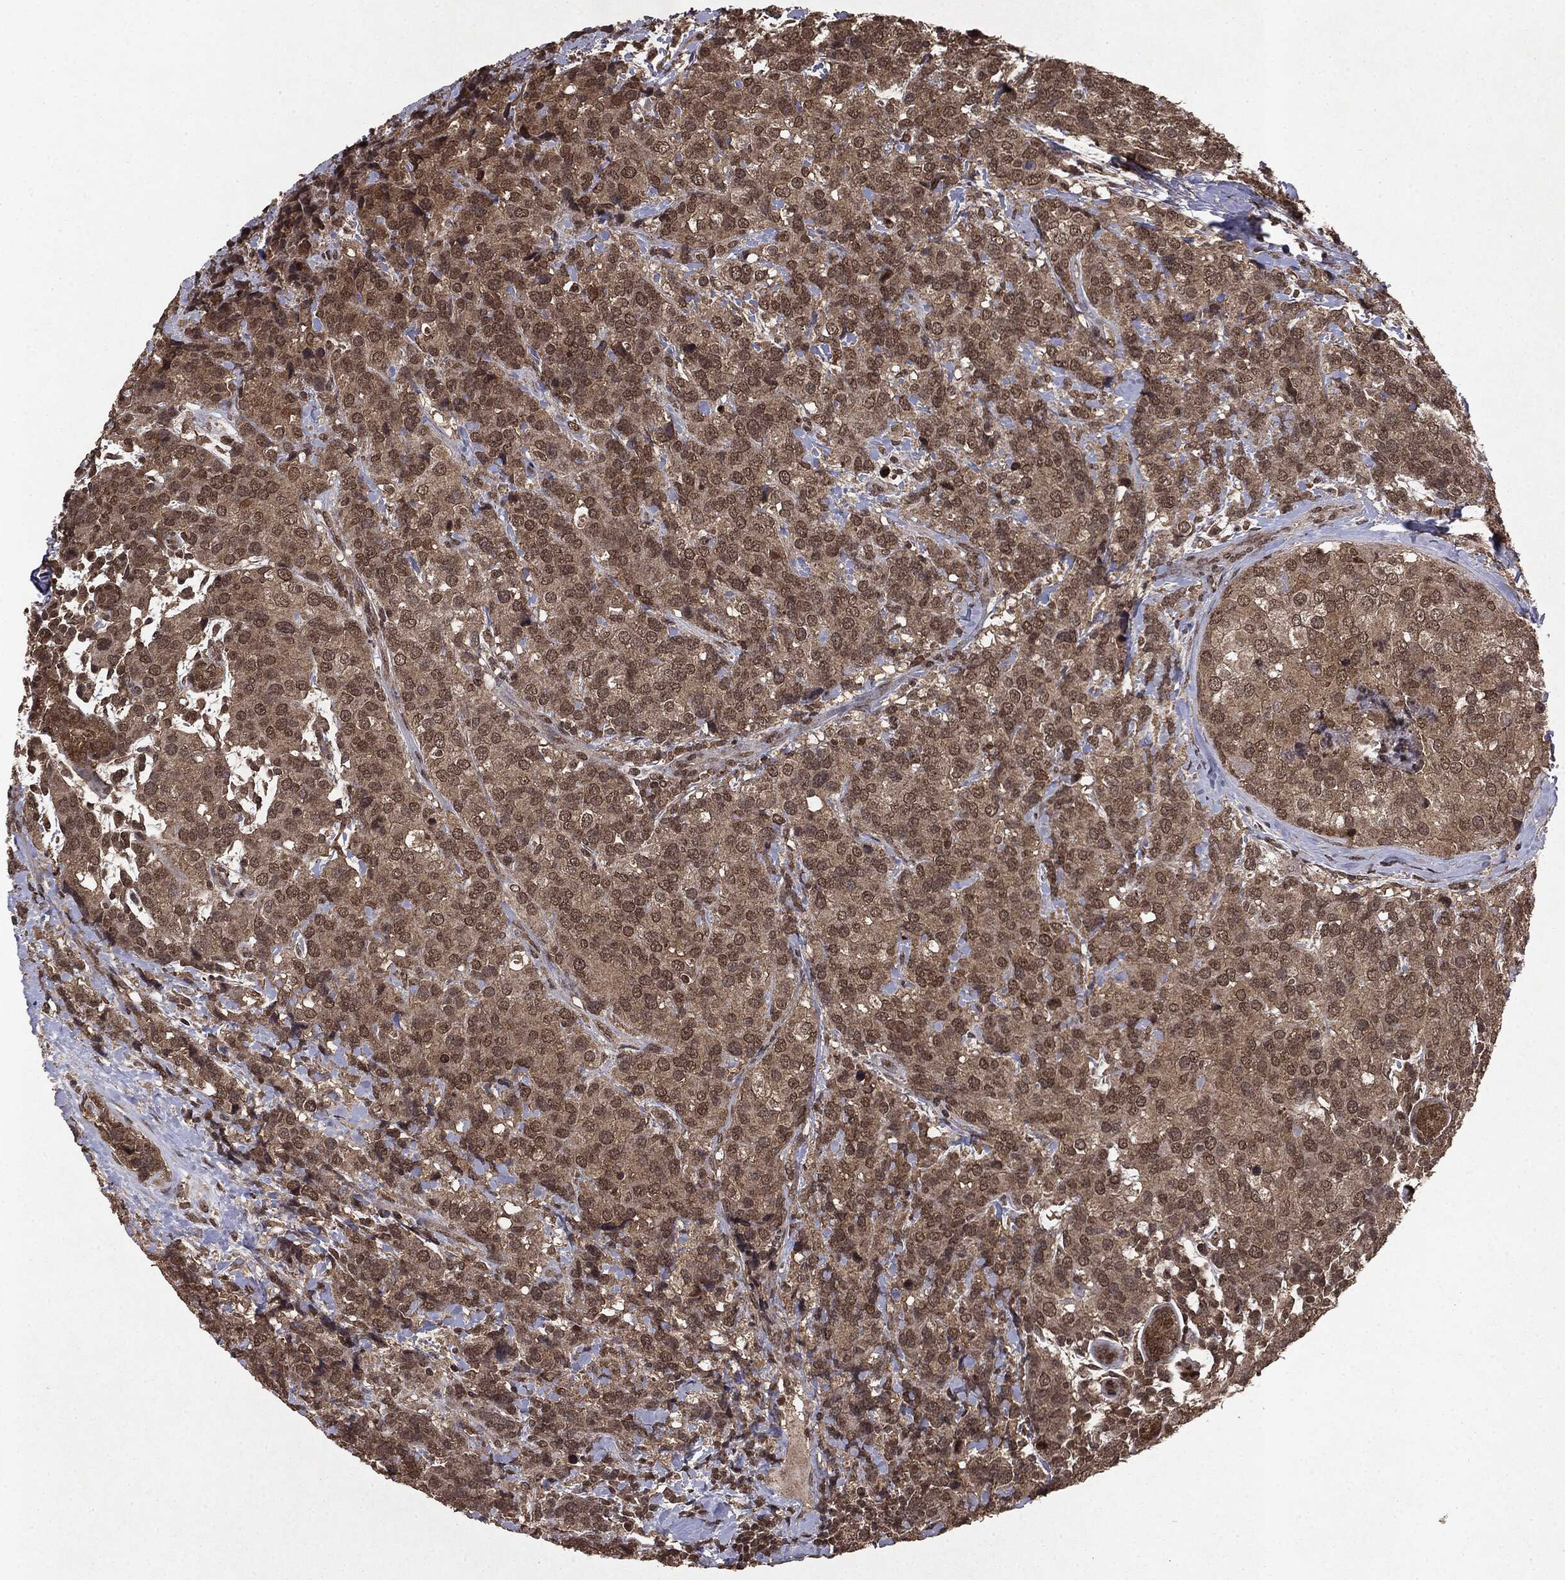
{"staining": {"intensity": "moderate", "quantity": ">75%", "location": "cytoplasmic/membranous,nuclear"}, "tissue": "breast cancer", "cell_type": "Tumor cells", "image_type": "cancer", "snomed": [{"axis": "morphology", "description": "Lobular carcinoma"}, {"axis": "topography", "description": "Breast"}], "caption": "A medium amount of moderate cytoplasmic/membranous and nuclear positivity is present in approximately >75% of tumor cells in breast cancer (lobular carcinoma) tissue.", "gene": "PEBP1", "patient": {"sex": "female", "age": 59}}